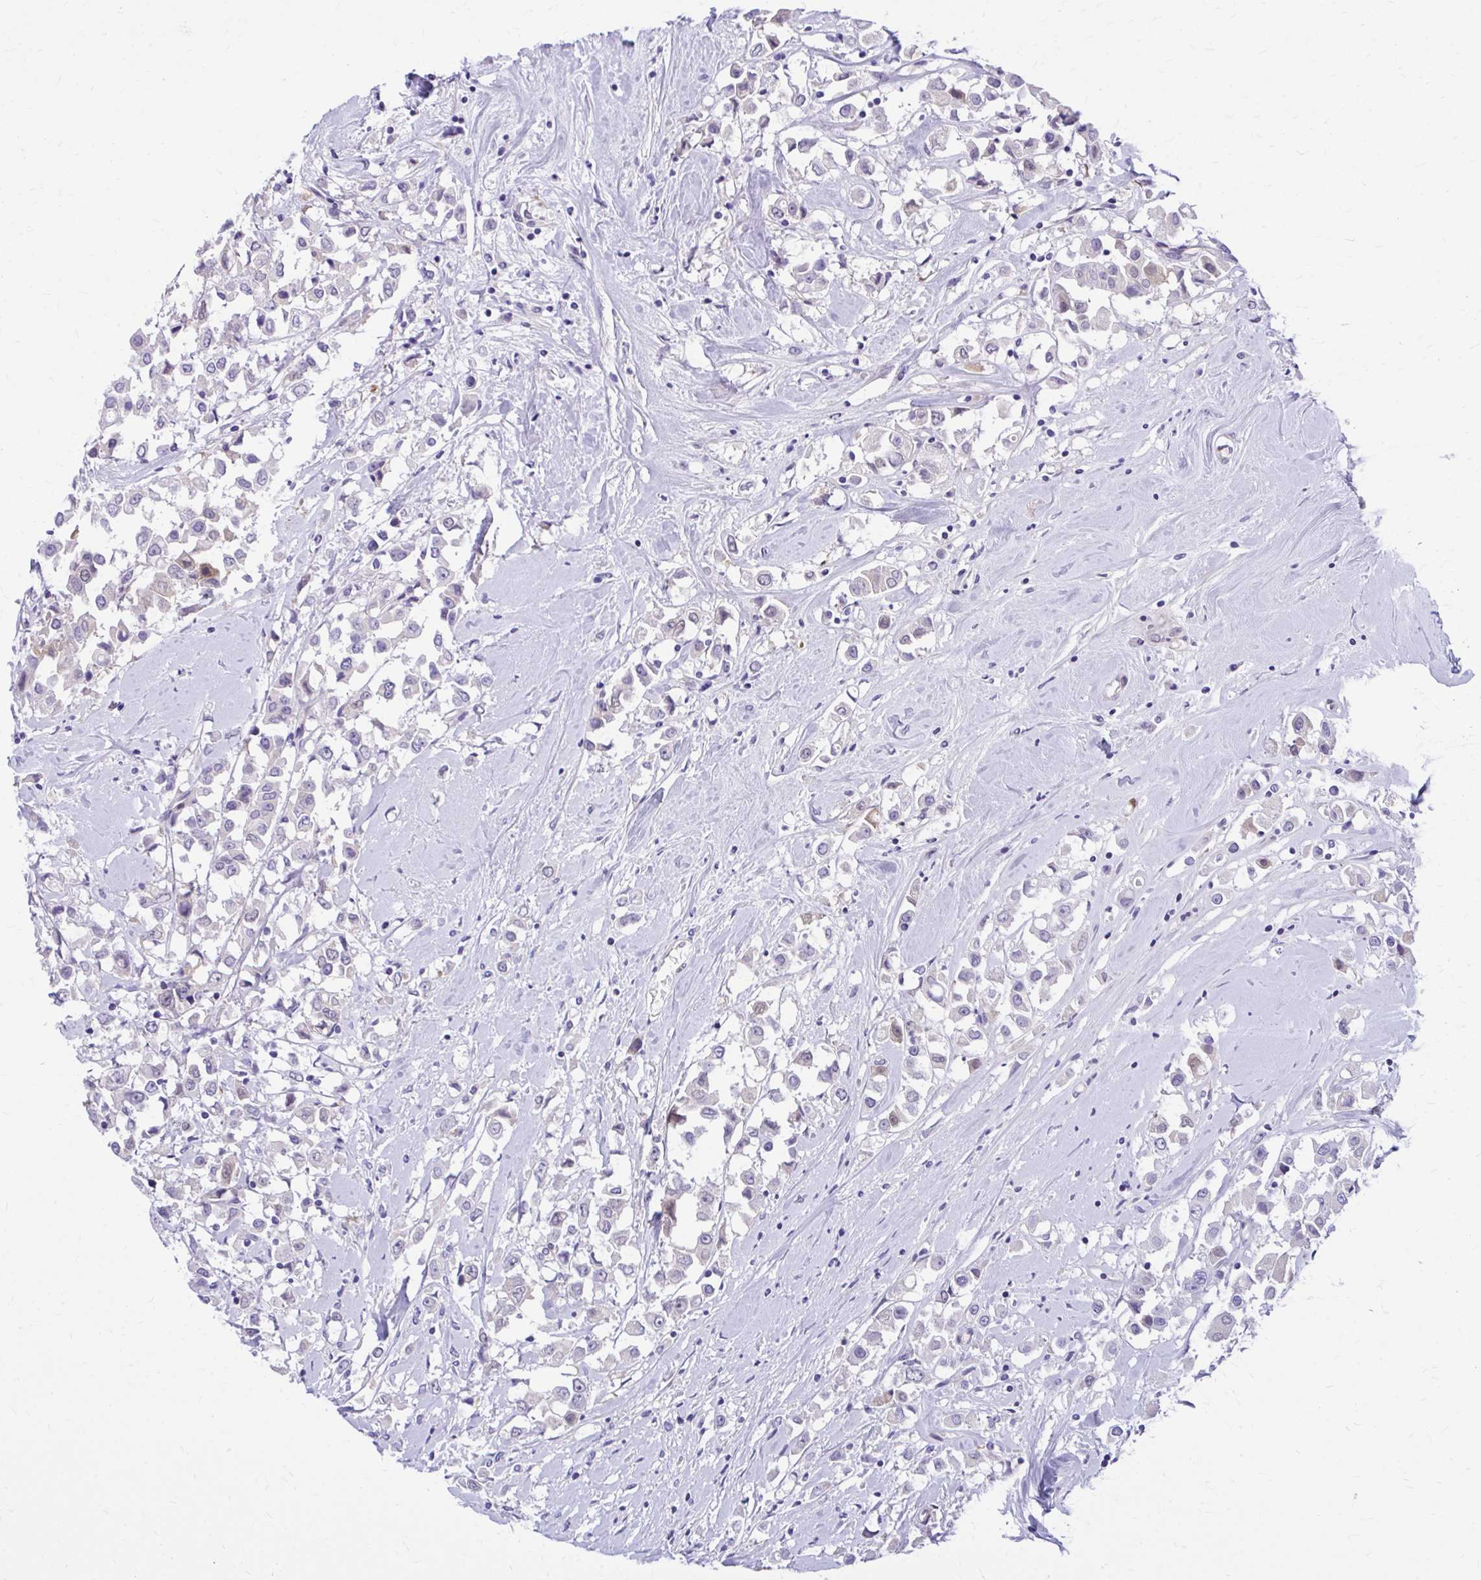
{"staining": {"intensity": "negative", "quantity": "none", "location": "none"}, "tissue": "breast cancer", "cell_type": "Tumor cells", "image_type": "cancer", "snomed": [{"axis": "morphology", "description": "Duct carcinoma"}, {"axis": "topography", "description": "Breast"}], "caption": "Breast intraductal carcinoma was stained to show a protein in brown. There is no significant expression in tumor cells.", "gene": "ADAMTSL1", "patient": {"sex": "female", "age": 61}}